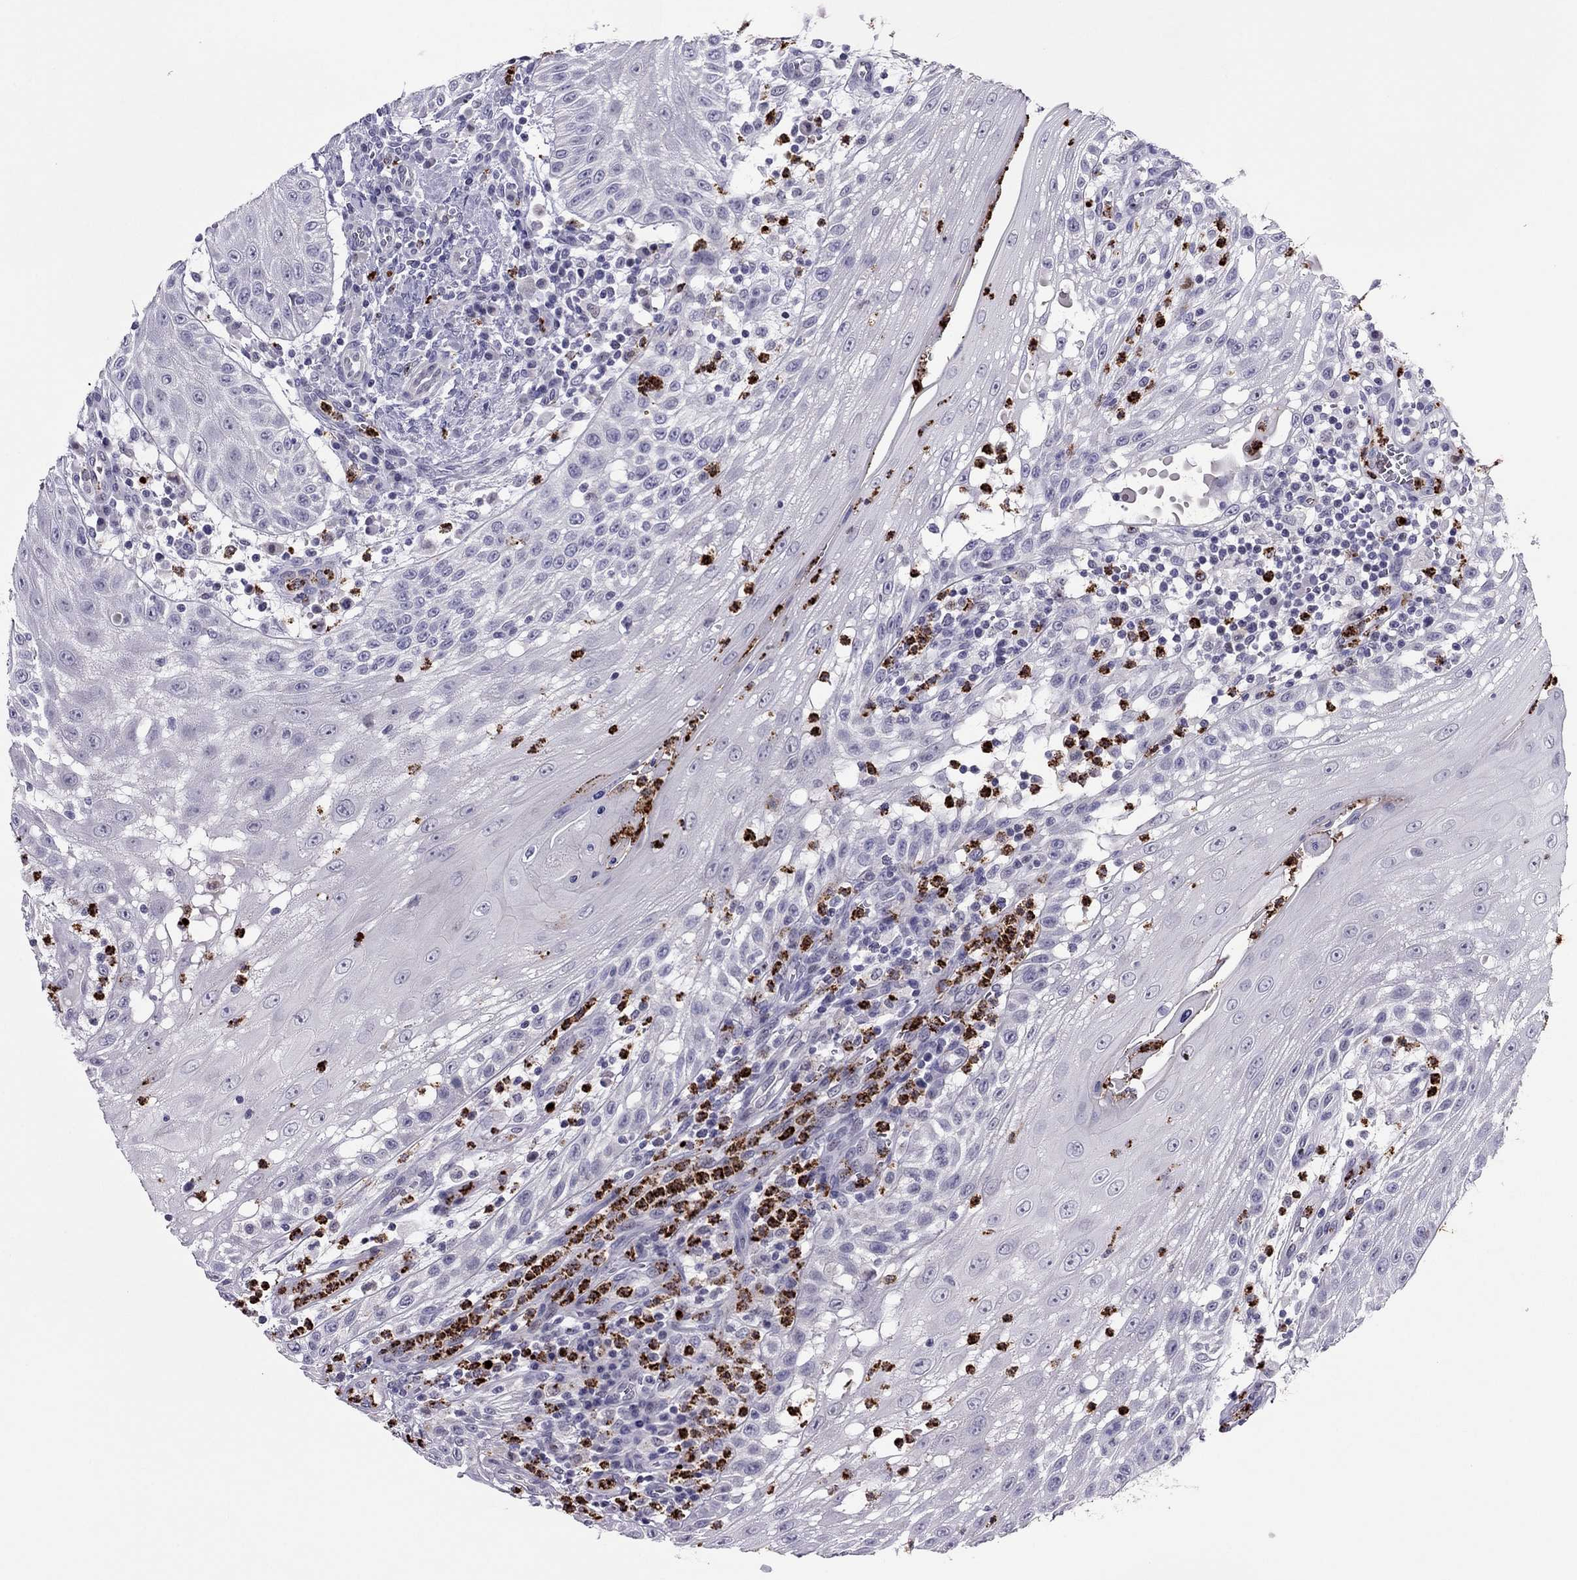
{"staining": {"intensity": "negative", "quantity": "none", "location": "none"}, "tissue": "head and neck cancer", "cell_type": "Tumor cells", "image_type": "cancer", "snomed": [{"axis": "morphology", "description": "Squamous cell carcinoma, NOS"}, {"axis": "topography", "description": "Oral tissue"}, {"axis": "topography", "description": "Head-Neck"}], "caption": "Histopathology image shows no significant protein staining in tumor cells of head and neck cancer (squamous cell carcinoma). (Stains: DAB immunohistochemistry (IHC) with hematoxylin counter stain, Microscopy: brightfield microscopy at high magnification).", "gene": "CCL27", "patient": {"sex": "male", "age": 58}}